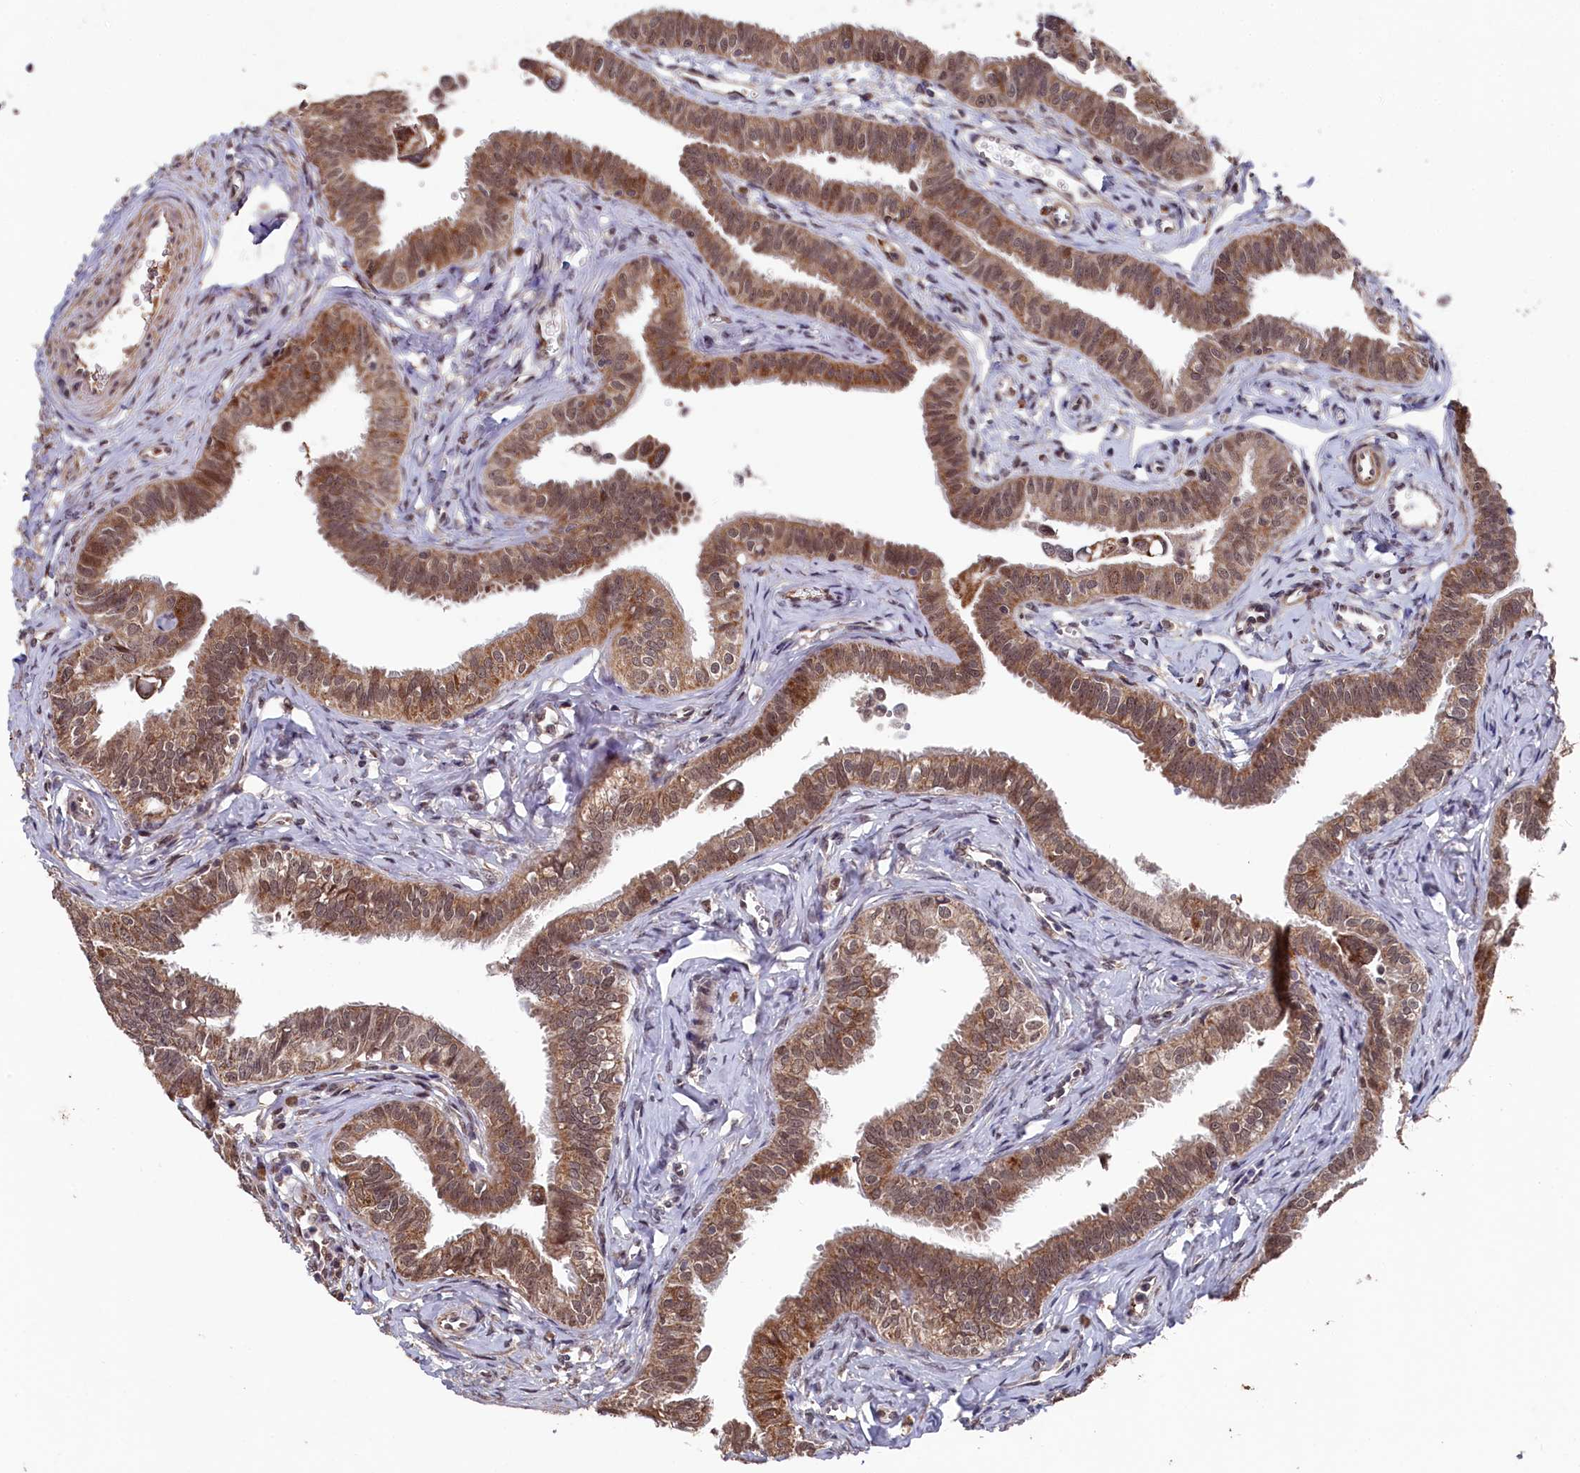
{"staining": {"intensity": "moderate", "quantity": ">75%", "location": "cytoplasmic/membranous,nuclear"}, "tissue": "fallopian tube", "cell_type": "Glandular cells", "image_type": "normal", "snomed": [{"axis": "morphology", "description": "Normal tissue, NOS"}, {"axis": "morphology", "description": "Carcinoma, NOS"}, {"axis": "topography", "description": "Fallopian tube"}, {"axis": "topography", "description": "Ovary"}], "caption": "Brown immunohistochemical staining in benign human fallopian tube exhibits moderate cytoplasmic/membranous,nuclear expression in about >75% of glandular cells.", "gene": "CLPX", "patient": {"sex": "female", "age": 59}}